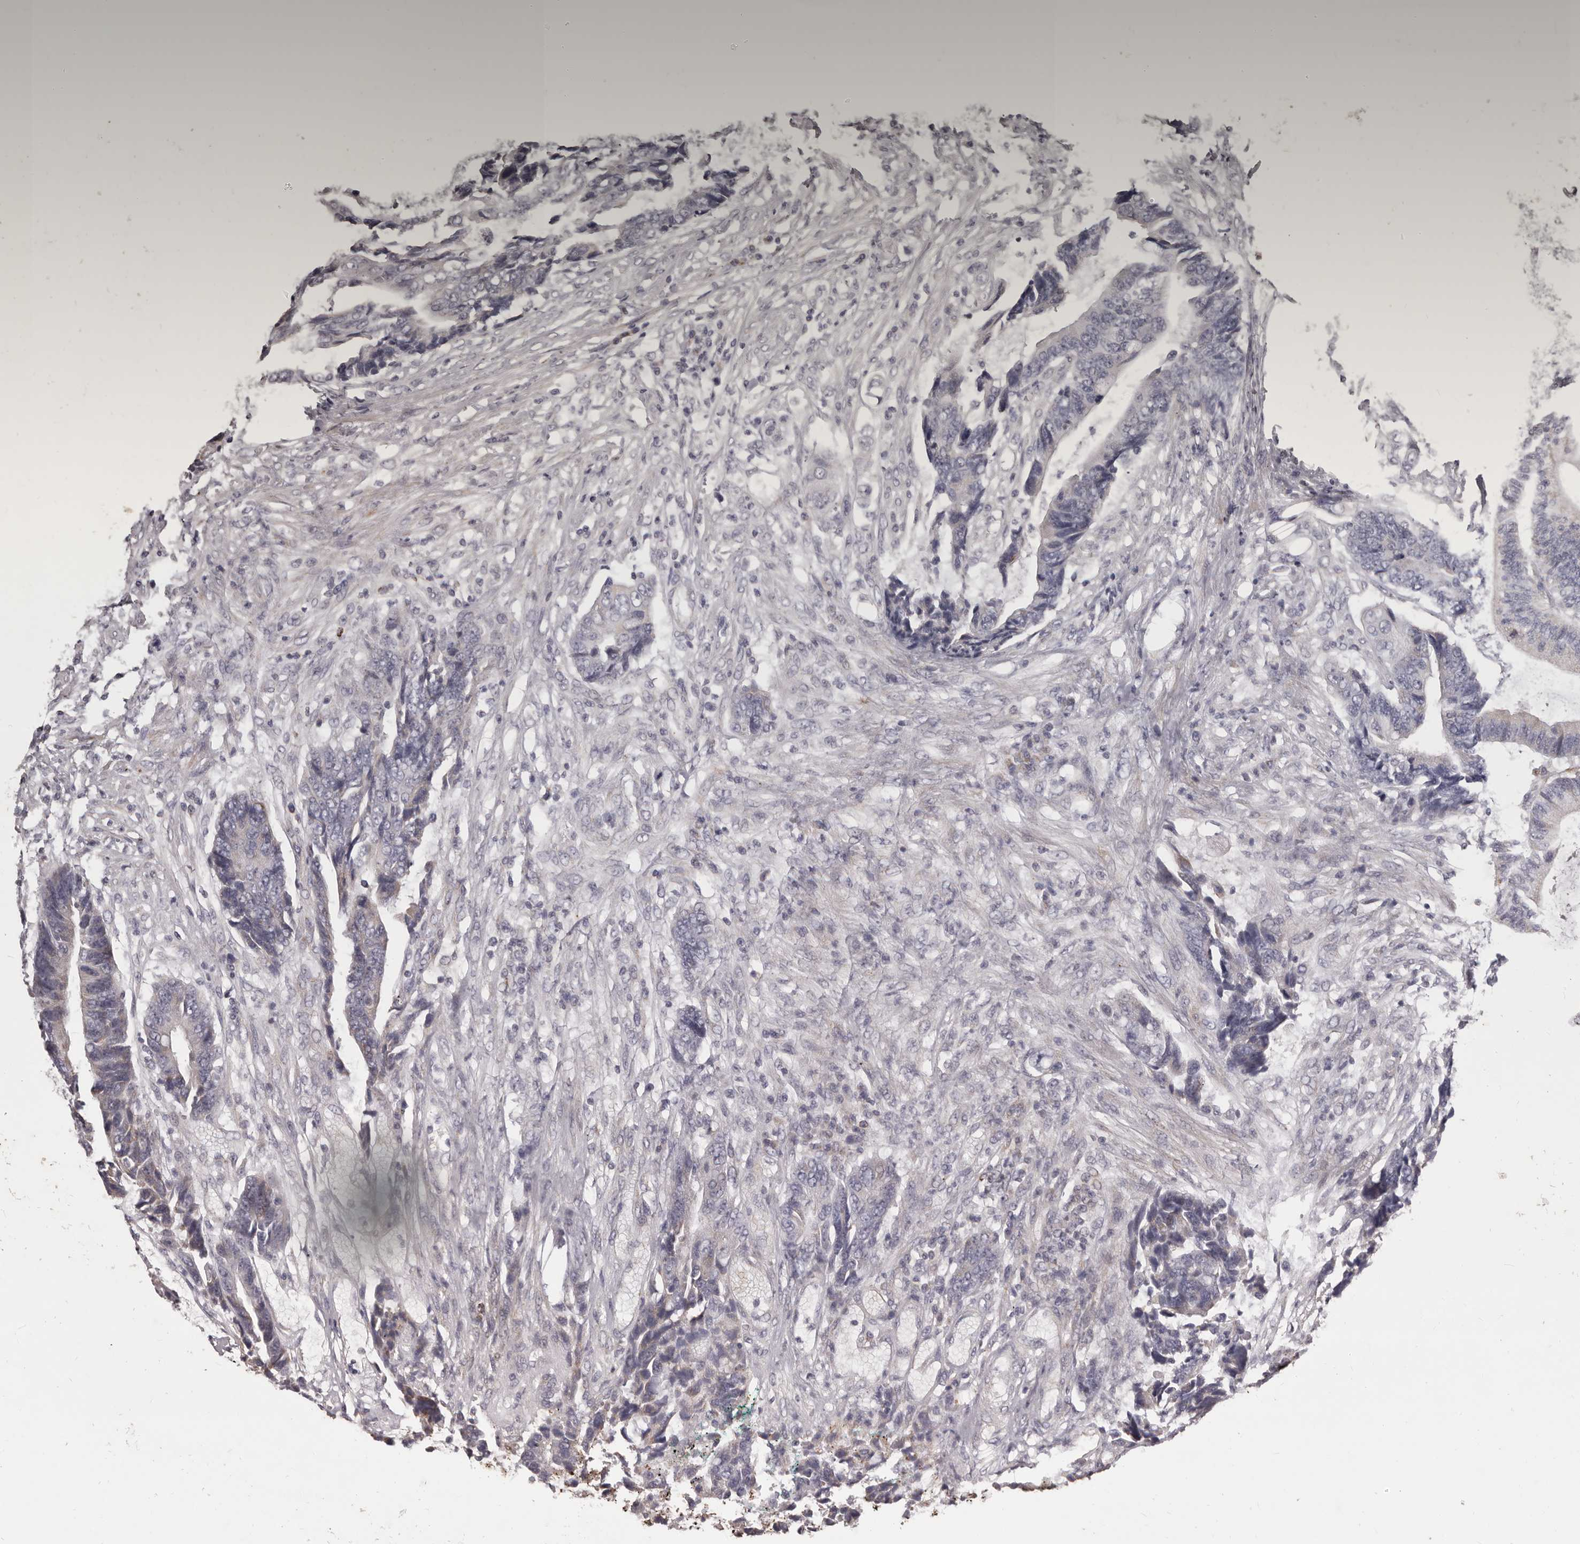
{"staining": {"intensity": "negative", "quantity": "none", "location": "none"}, "tissue": "colorectal cancer", "cell_type": "Tumor cells", "image_type": "cancer", "snomed": [{"axis": "morphology", "description": "Adenocarcinoma, NOS"}, {"axis": "topography", "description": "Rectum"}], "caption": "Immunohistochemistry (IHC) of human colorectal cancer displays no positivity in tumor cells.", "gene": "PRMT2", "patient": {"sex": "male", "age": 84}}